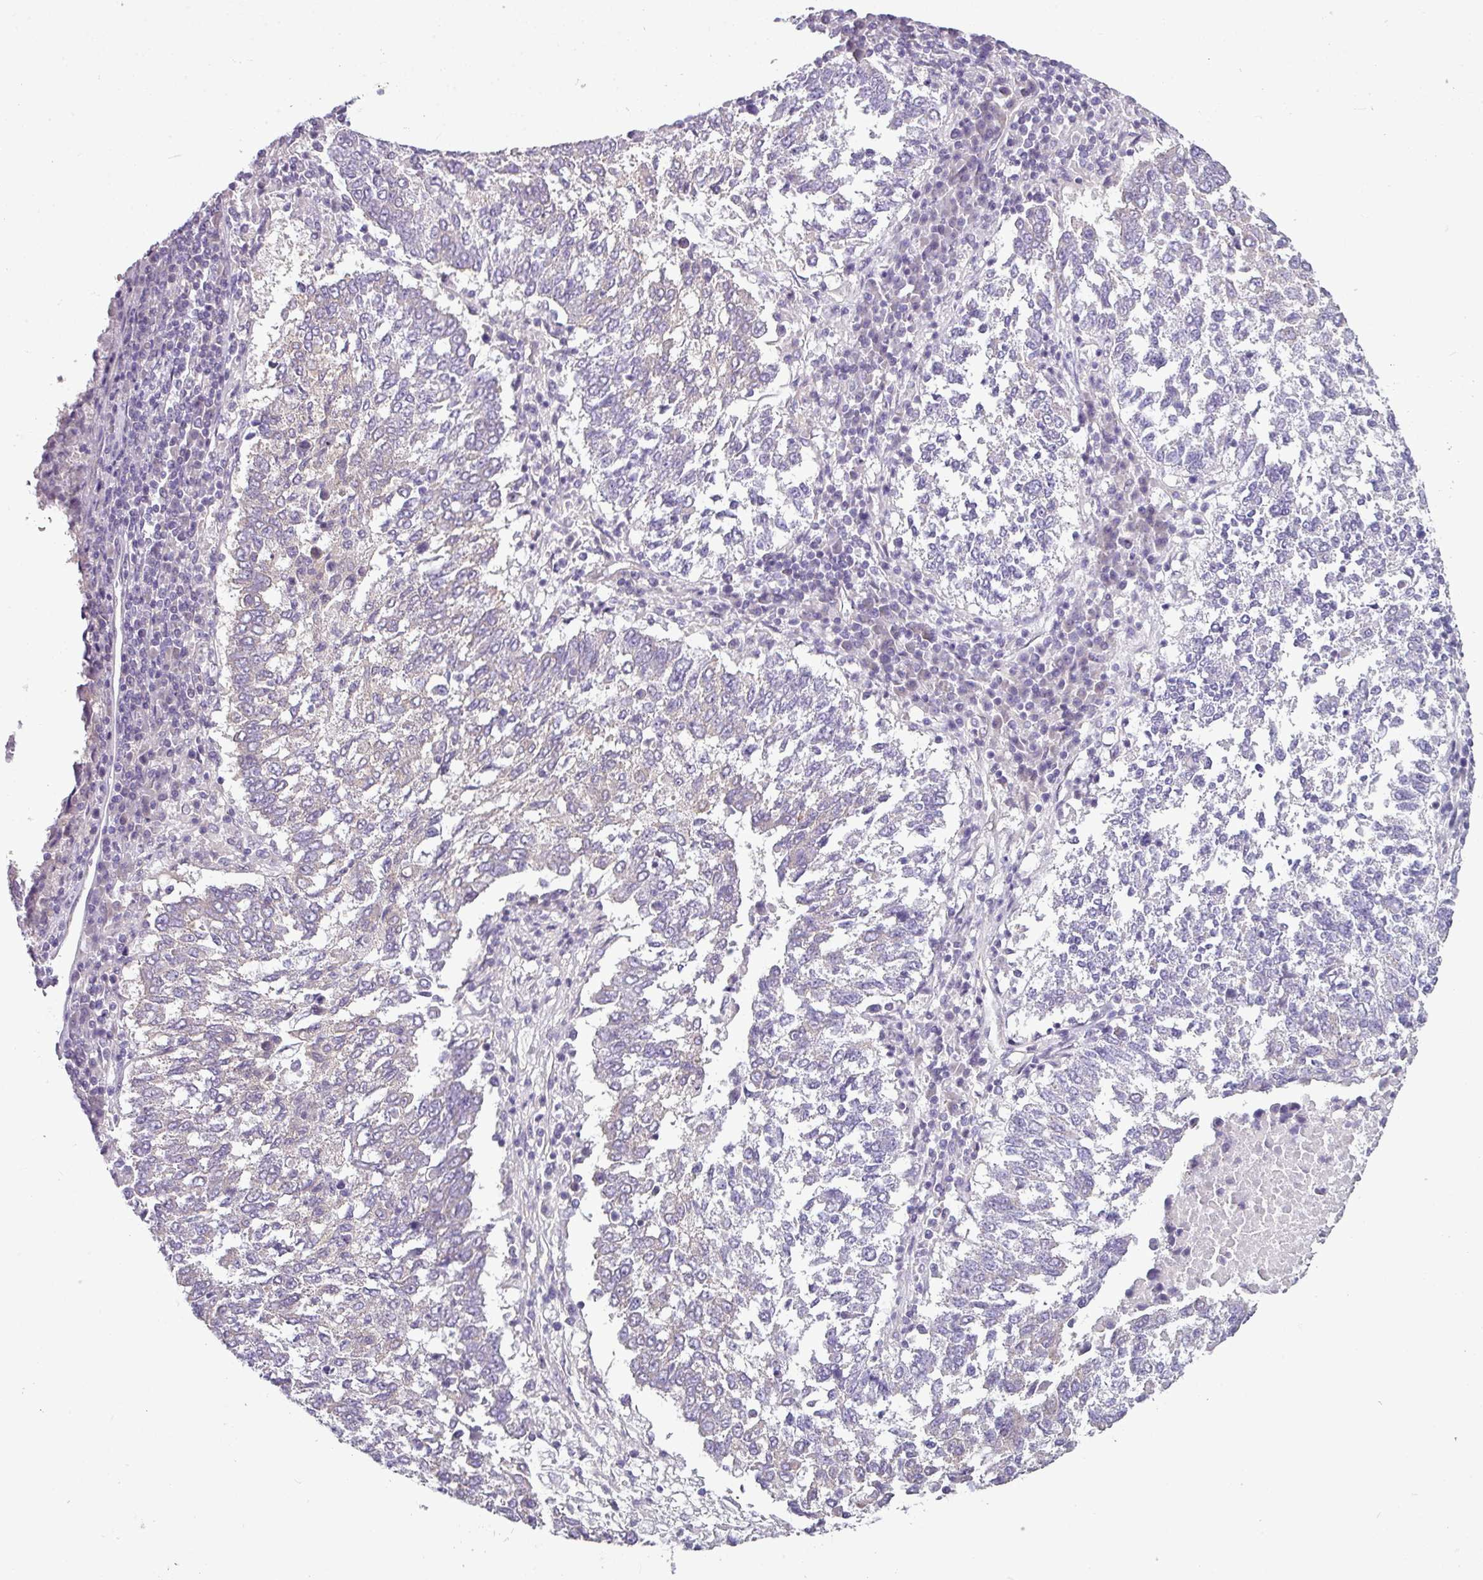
{"staining": {"intensity": "weak", "quantity": "<25%", "location": "cytoplasmic/membranous"}, "tissue": "lung cancer", "cell_type": "Tumor cells", "image_type": "cancer", "snomed": [{"axis": "morphology", "description": "Squamous cell carcinoma, NOS"}, {"axis": "topography", "description": "Lung"}], "caption": "This is an IHC micrograph of human lung squamous cell carcinoma. There is no expression in tumor cells.", "gene": "TOR1AIP2", "patient": {"sex": "male", "age": 73}}